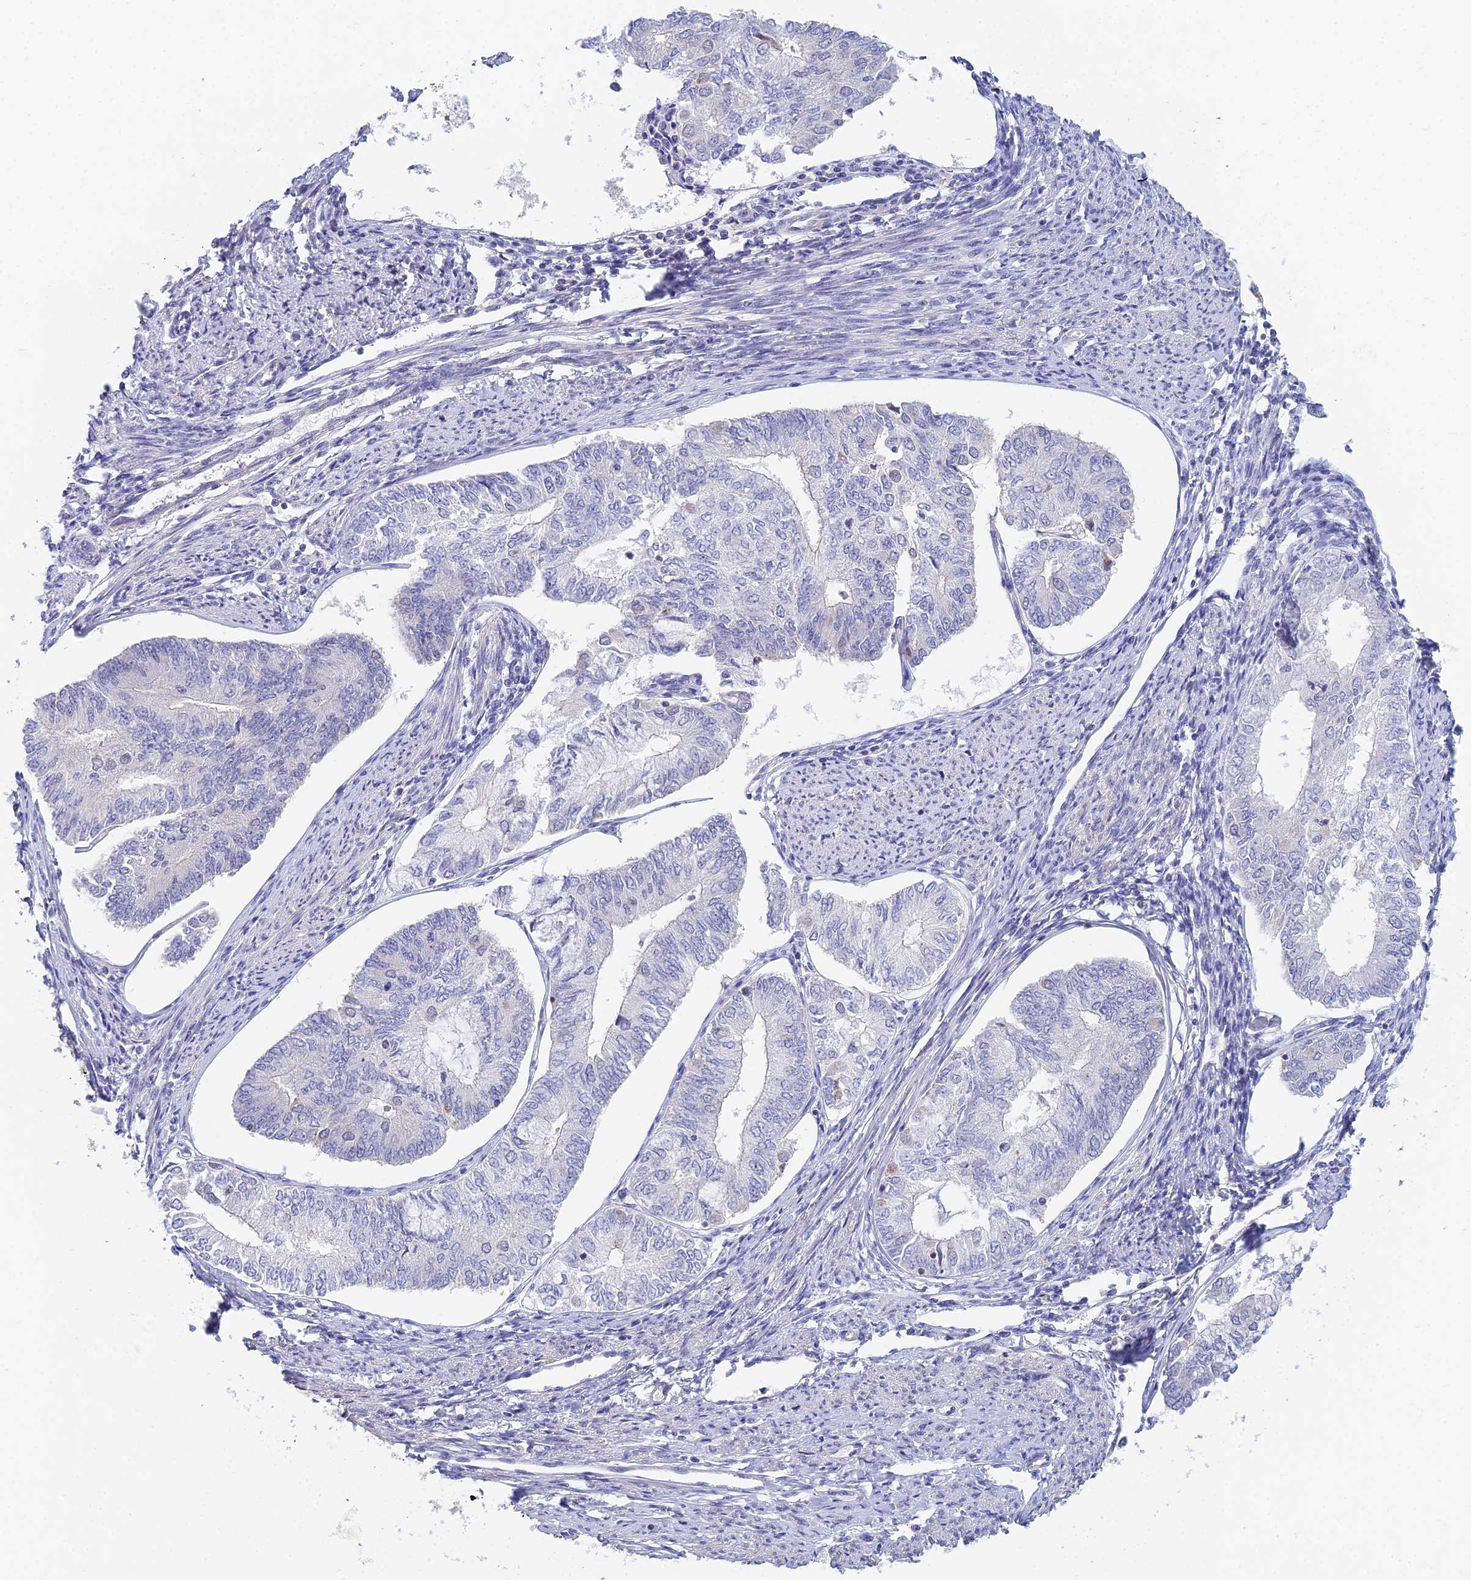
{"staining": {"intensity": "negative", "quantity": "none", "location": "none"}, "tissue": "endometrial cancer", "cell_type": "Tumor cells", "image_type": "cancer", "snomed": [{"axis": "morphology", "description": "Adenocarcinoma, NOS"}, {"axis": "topography", "description": "Endometrium"}], "caption": "Immunohistochemistry of human endometrial cancer (adenocarcinoma) displays no expression in tumor cells. Brightfield microscopy of IHC stained with DAB (brown) and hematoxylin (blue), captured at high magnification.", "gene": "MCM2", "patient": {"sex": "female", "age": 68}}